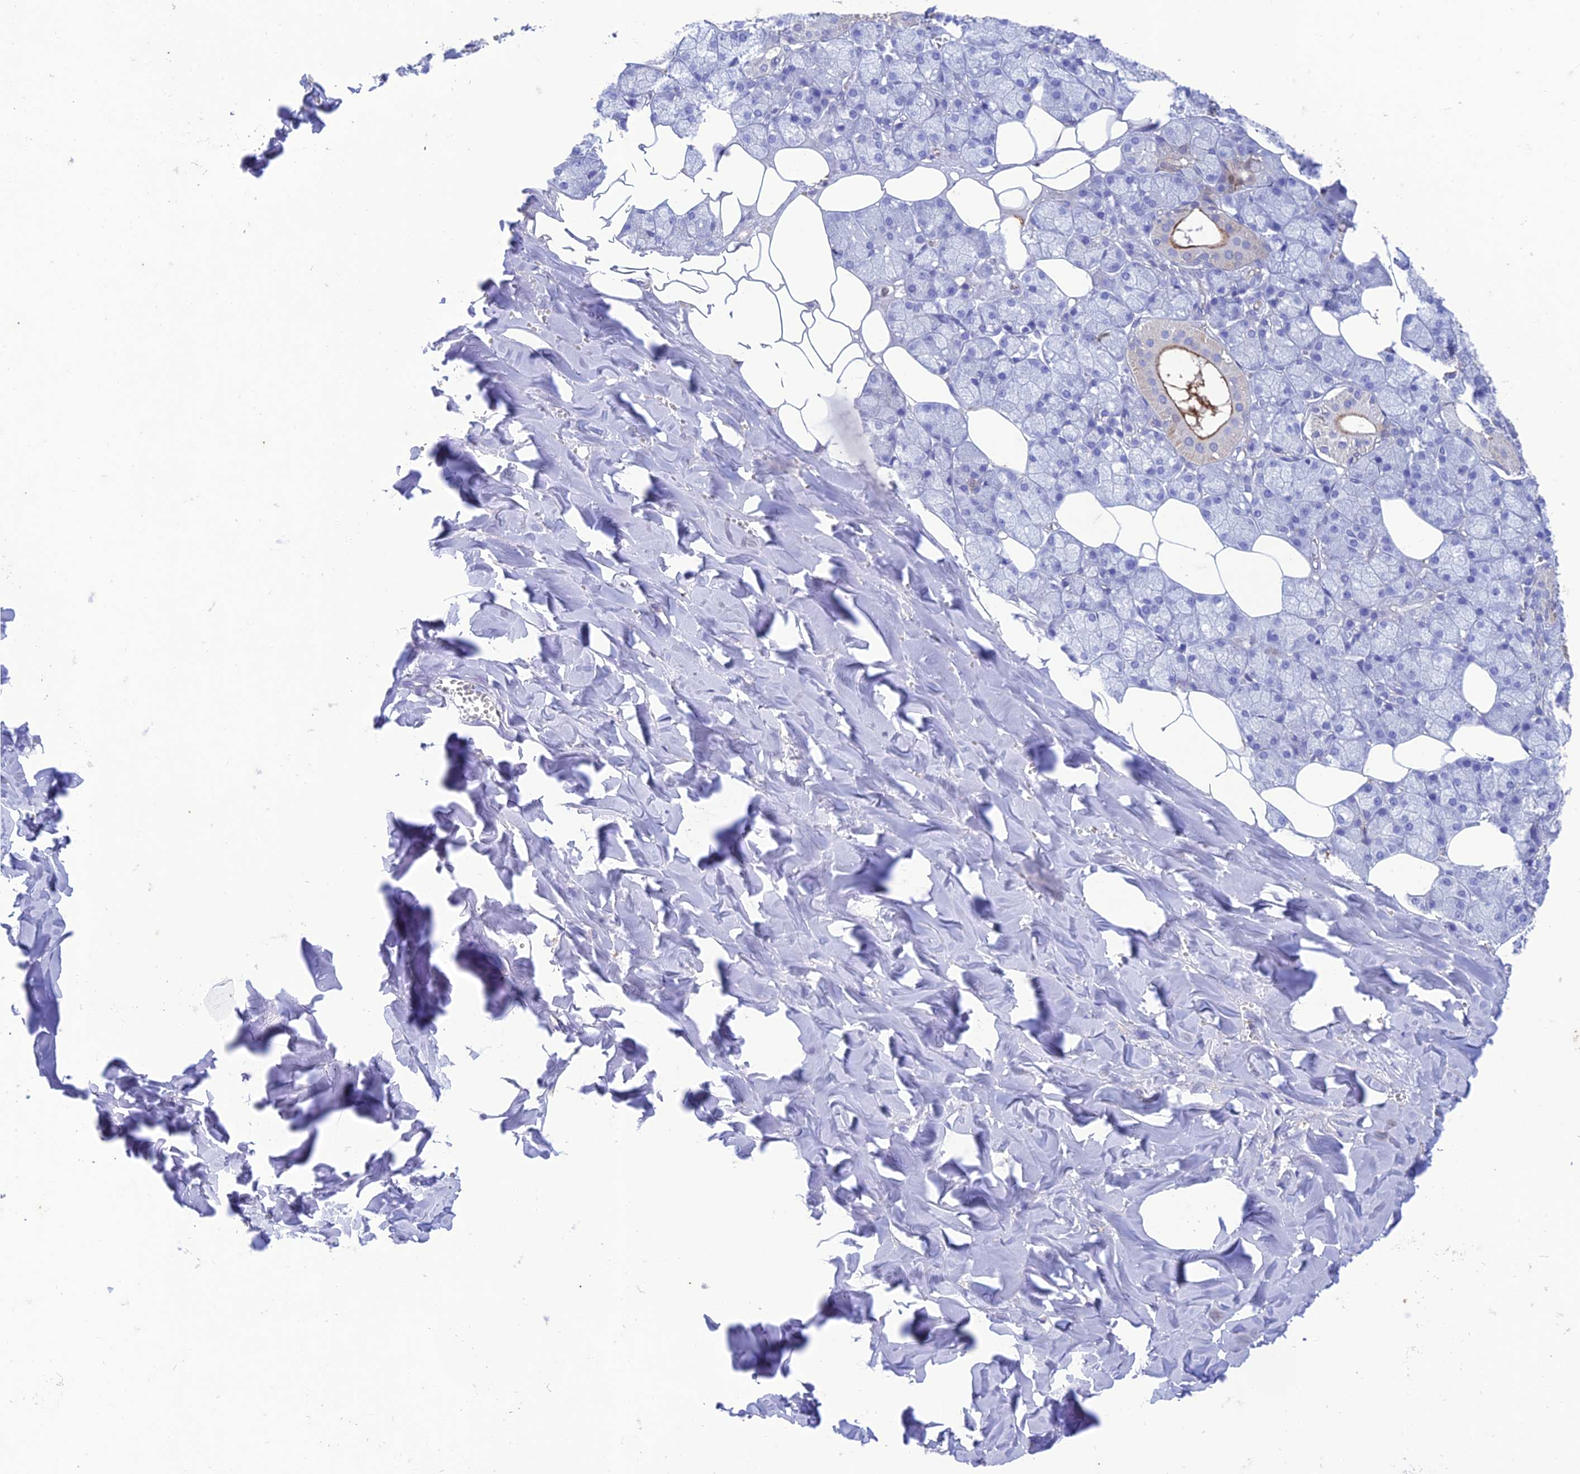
{"staining": {"intensity": "moderate", "quantity": "<25%", "location": "cytoplasmic/membranous,nuclear"}, "tissue": "salivary gland", "cell_type": "Glandular cells", "image_type": "normal", "snomed": [{"axis": "morphology", "description": "Normal tissue, NOS"}, {"axis": "topography", "description": "Salivary gland"}], "caption": "Brown immunohistochemical staining in benign human salivary gland shows moderate cytoplasmic/membranous,nuclear positivity in approximately <25% of glandular cells. The protein of interest is stained brown, and the nuclei are stained in blue (DAB IHC with brightfield microscopy, high magnification).", "gene": "FGF7", "patient": {"sex": "male", "age": 62}}